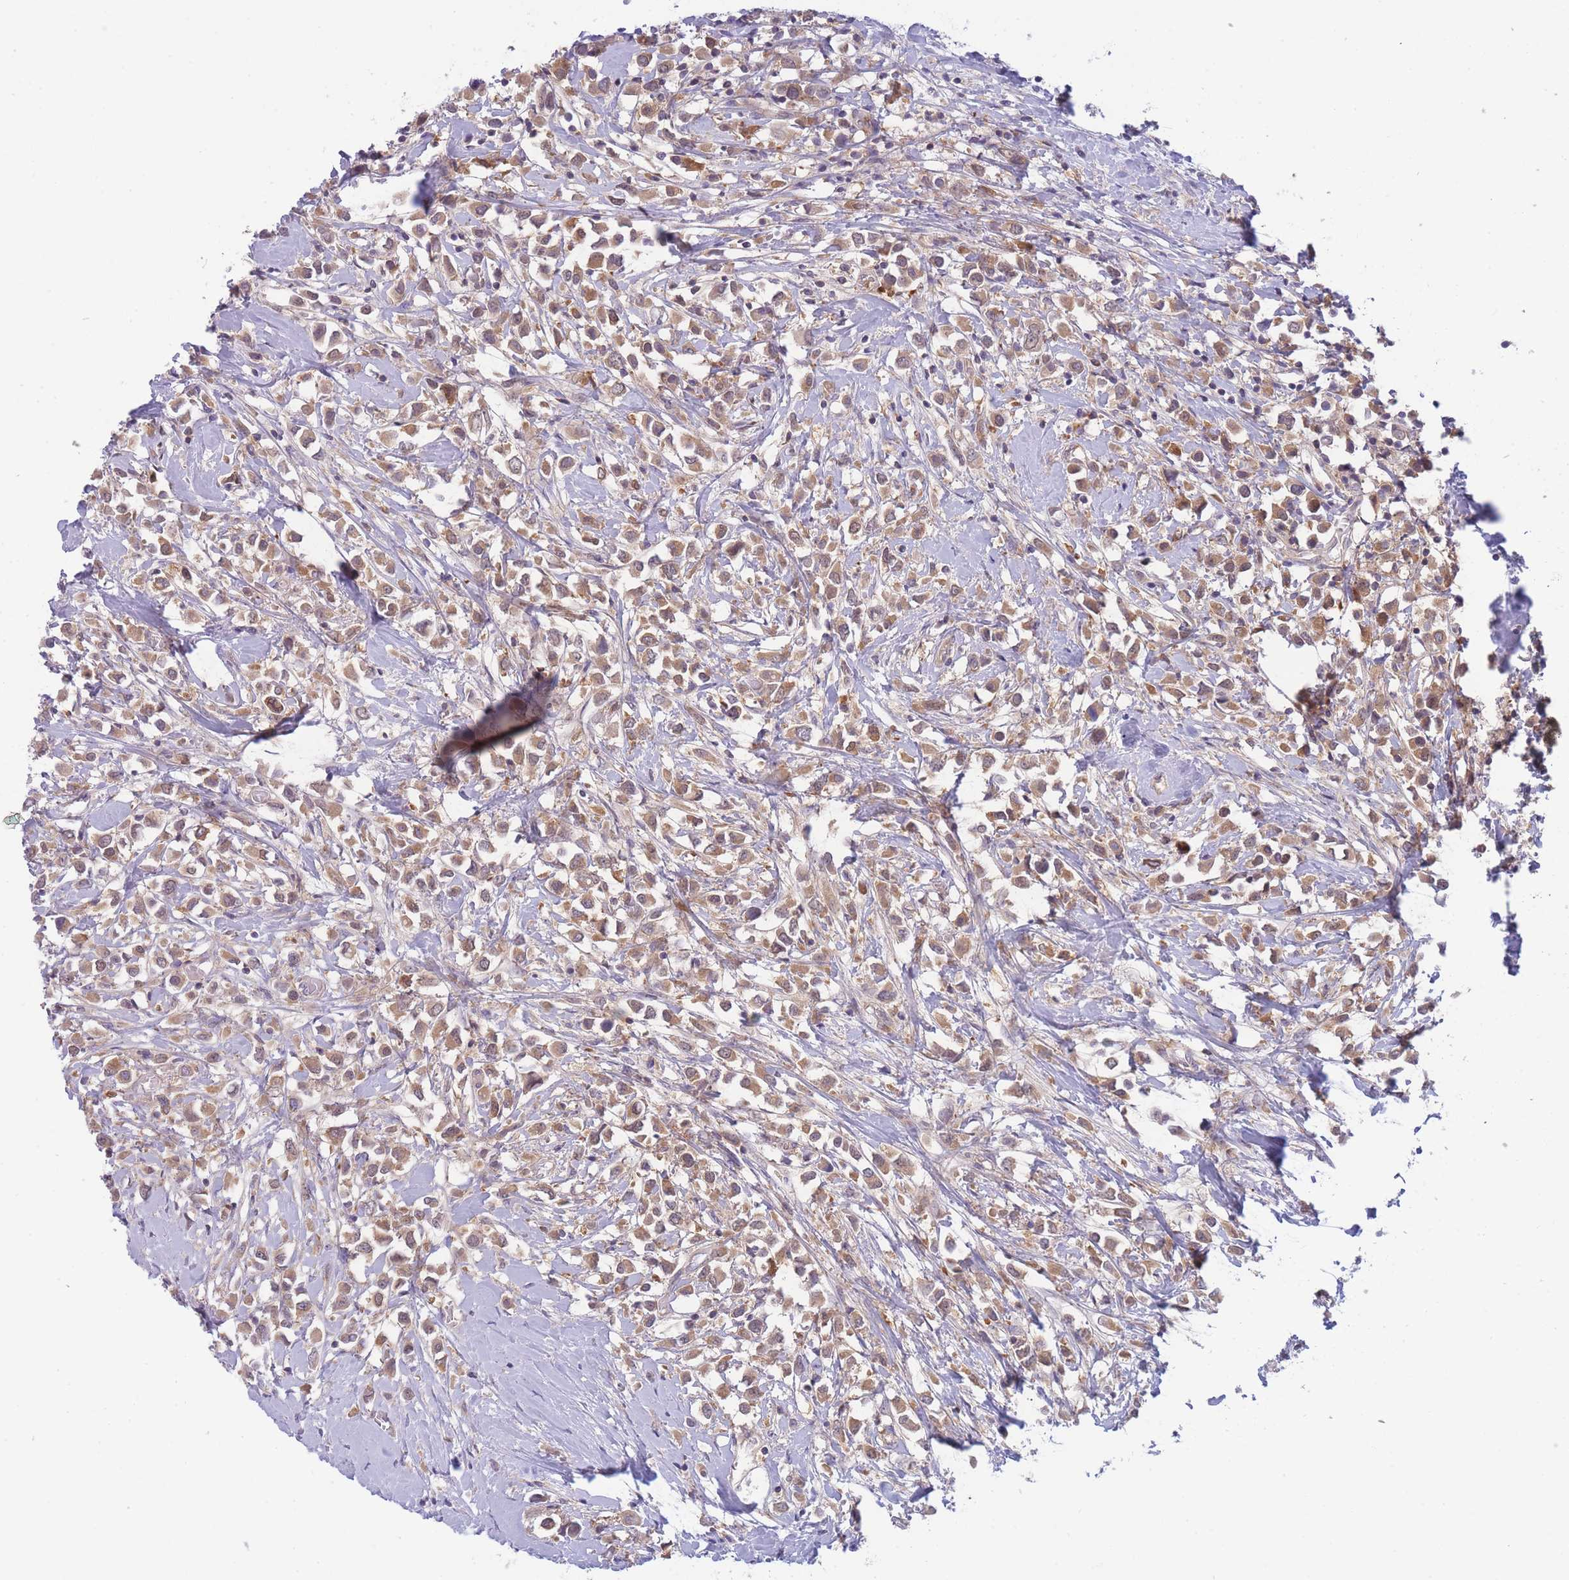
{"staining": {"intensity": "moderate", "quantity": ">75%", "location": "cytoplasmic/membranous"}, "tissue": "breast cancer", "cell_type": "Tumor cells", "image_type": "cancer", "snomed": [{"axis": "morphology", "description": "Duct carcinoma"}, {"axis": "topography", "description": "Breast"}], "caption": "Tumor cells display medium levels of moderate cytoplasmic/membranous expression in about >75% of cells in breast cancer. (IHC, brightfield microscopy, high magnification).", "gene": "PFDN6", "patient": {"sex": "female", "age": 61}}